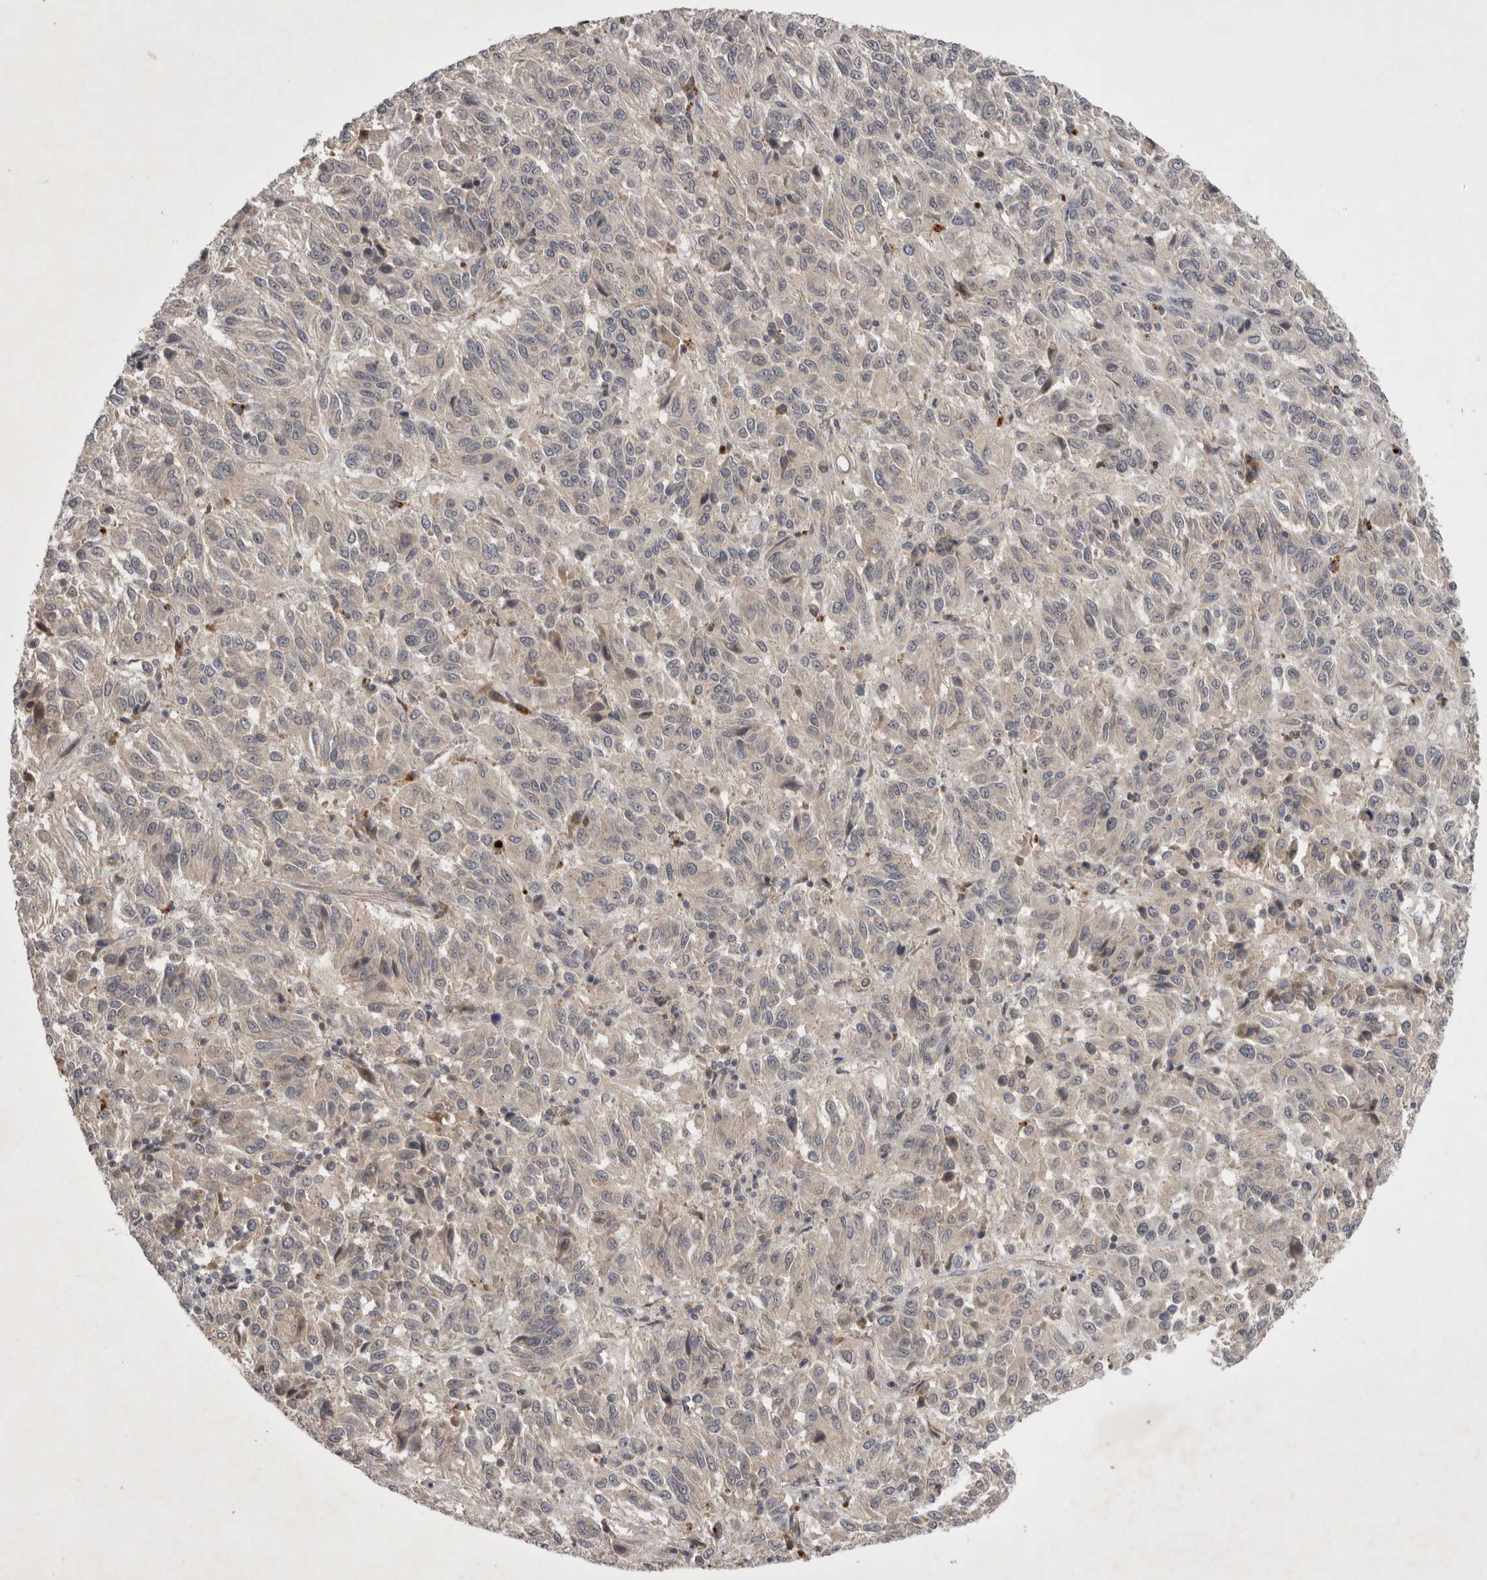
{"staining": {"intensity": "negative", "quantity": "none", "location": "none"}, "tissue": "melanoma", "cell_type": "Tumor cells", "image_type": "cancer", "snomed": [{"axis": "morphology", "description": "Malignant melanoma, Metastatic site"}, {"axis": "topography", "description": "Lung"}], "caption": "Immunohistochemistry (IHC) of malignant melanoma (metastatic site) shows no expression in tumor cells.", "gene": "NRCAM", "patient": {"sex": "male", "age": 64}}